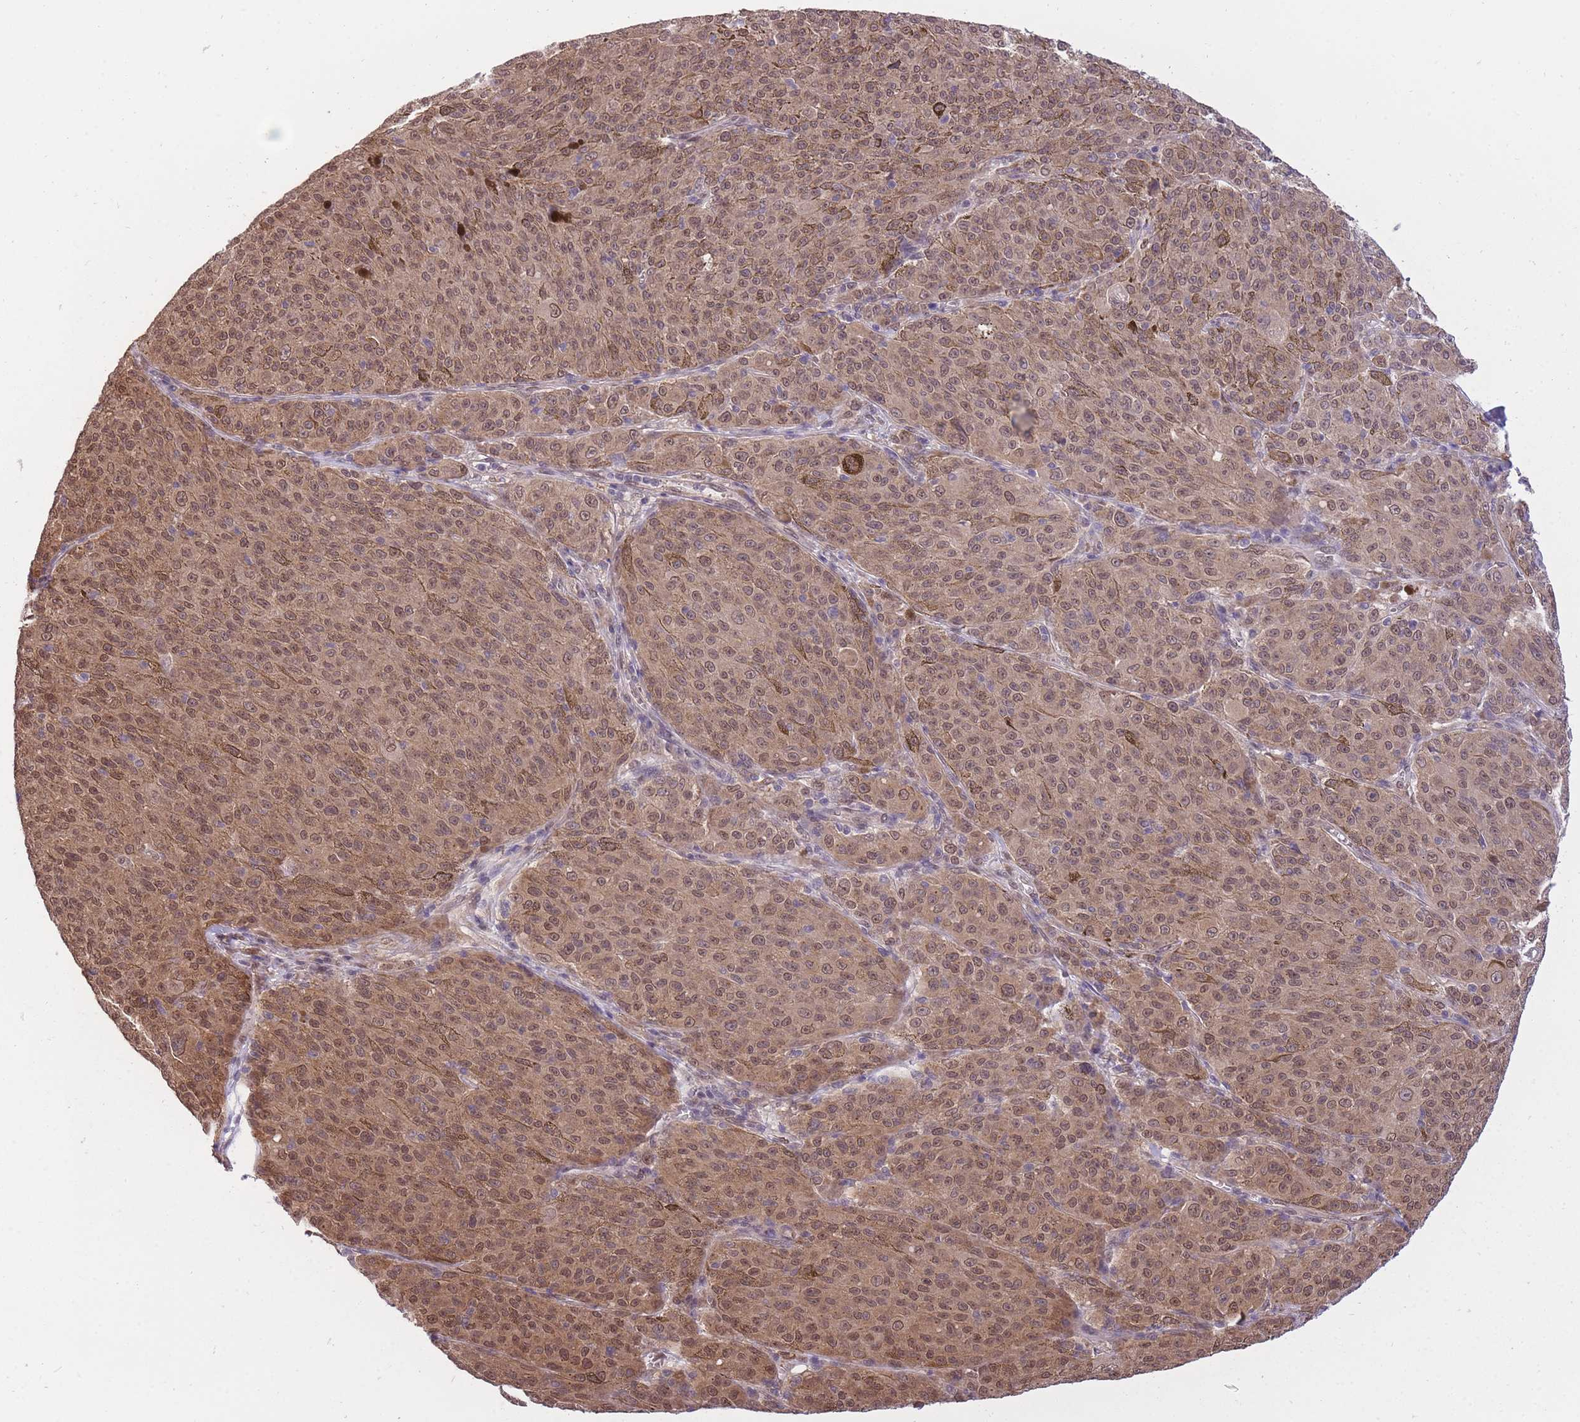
{"staining": {"intensity": "moderate", "quantity": ">75%", "location": "cytoplasmic/membranous,nuclear"}, "tissue": "melanoma", "cell_type": "Tumor cells", "image_type": "cancer", "snomed": [{"axis": "morphology", "description": "Malignant melanoma, NOS"}, {"axis": "topography", "description": "Skin"}], "caption": "DAB (3,3'-diaminobenzidine) immunohistochemical staining of malignant melanoma demonstrates moderate cytoplasmic/membranous and nuclear protein staining in approximately >75% of tumor cells. The staining was performed using DAB (3,3'-diaminobenzidine) to visualize the protein expression in brown, while the nuclei were stained in blue with hematoxylin (Magnification: 20x).", "gene": "CDIP1", "patient": {"sex": "female", "age": 52}}